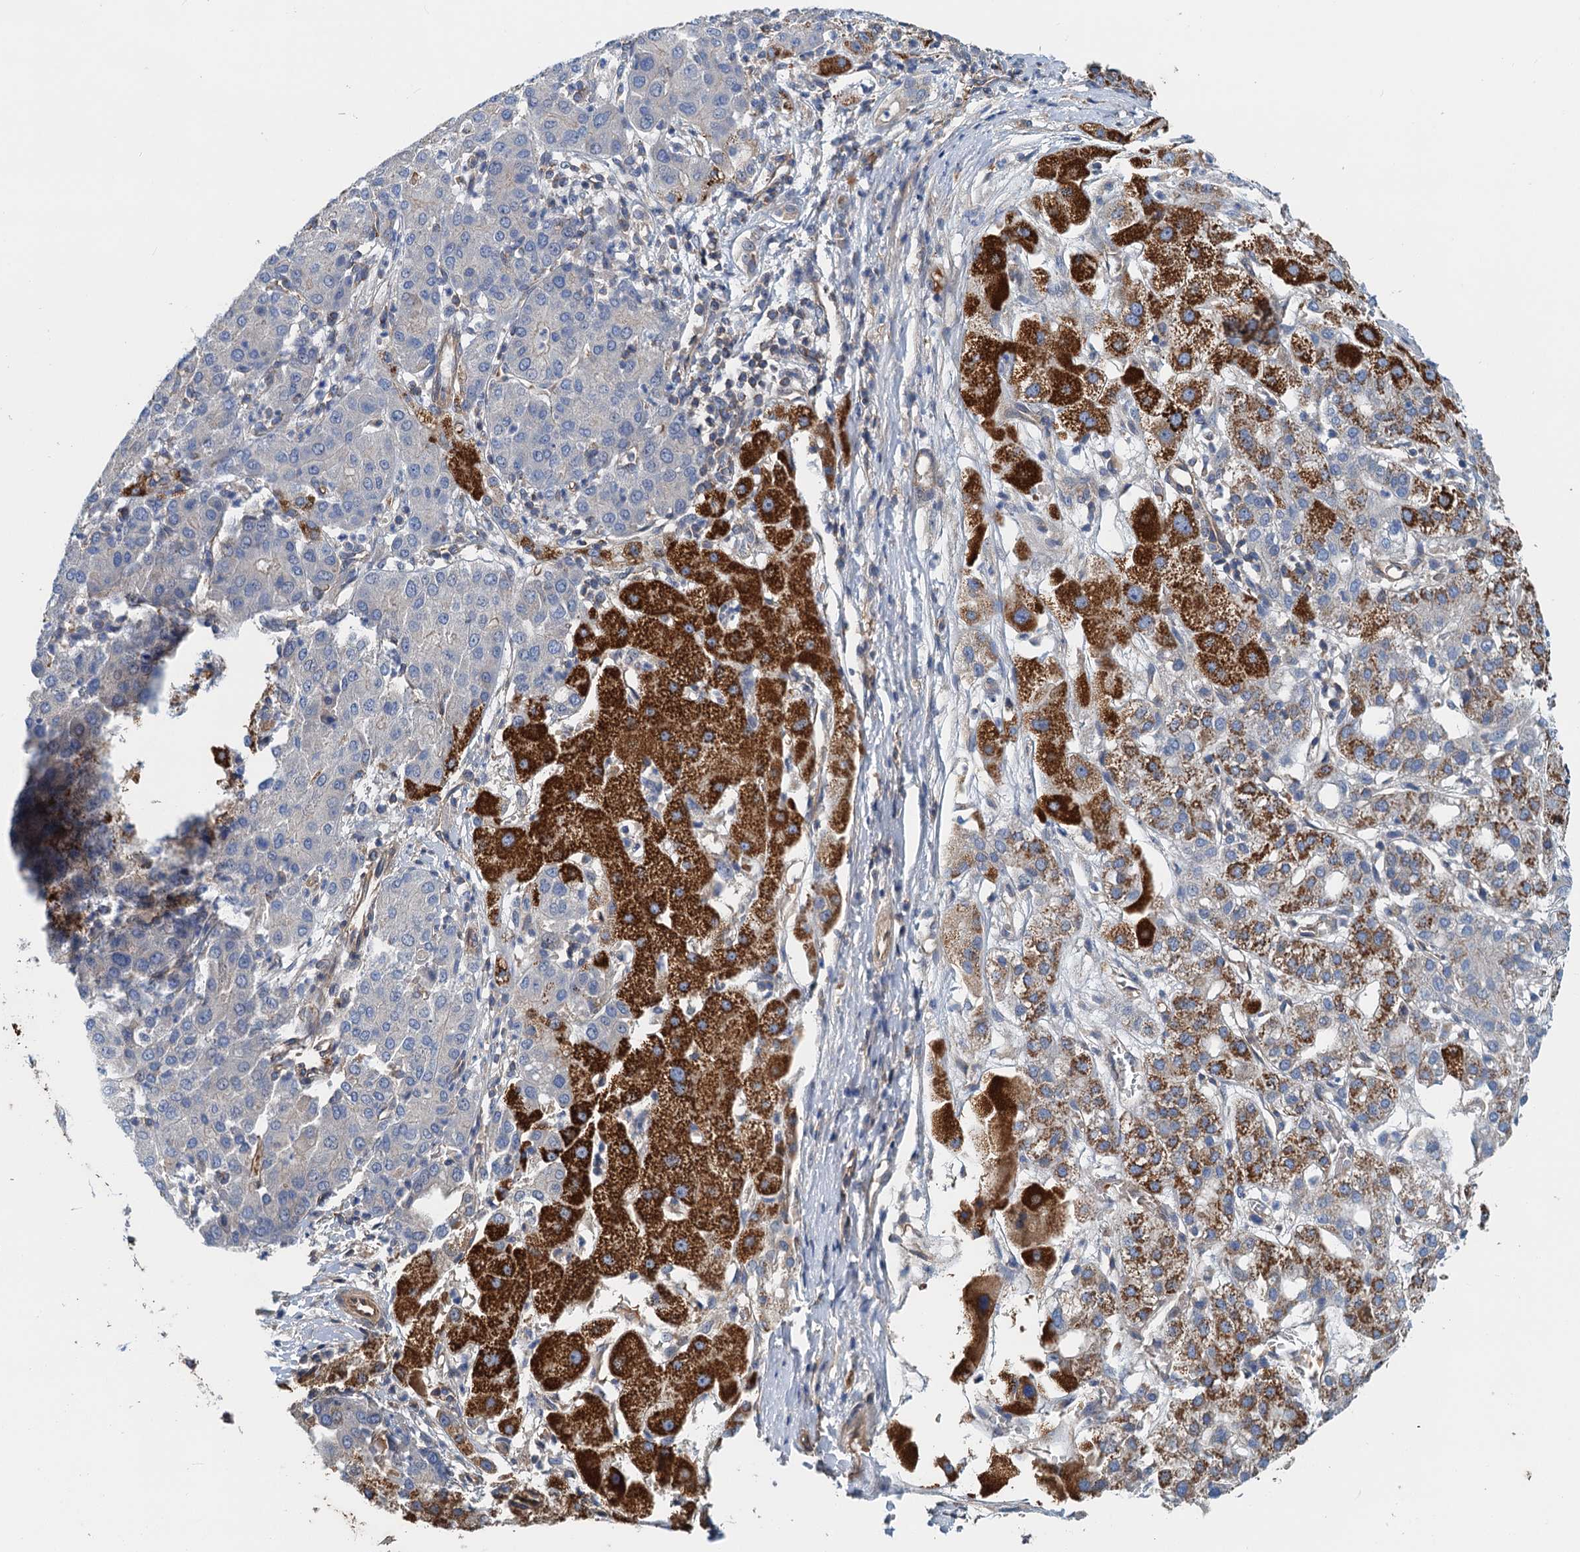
{"staining": {"intensity": "strong", "quantity": "25%-75%", "location": "cytoplasmic/membranous"}, "tissue": "liver cancer", "cell_type": "Tumor cells", "image_type": "cancer", "snomed": [{"axis": "morphology", "description": "Carcinoma, Hepatocellular, NOS"}, {"axis": "topography", "description": "Liver"}], "caption": "Immunohistochemistry micrograph of liver hepatocellular carcinoma stained for a protein (brown), which shows high levels of strong cytoplasmic/membranous positivity in approximately 25%-75% of tumor cells.", "gene": "ROGDI", "patient": {"sex": "male", "age": 65}}